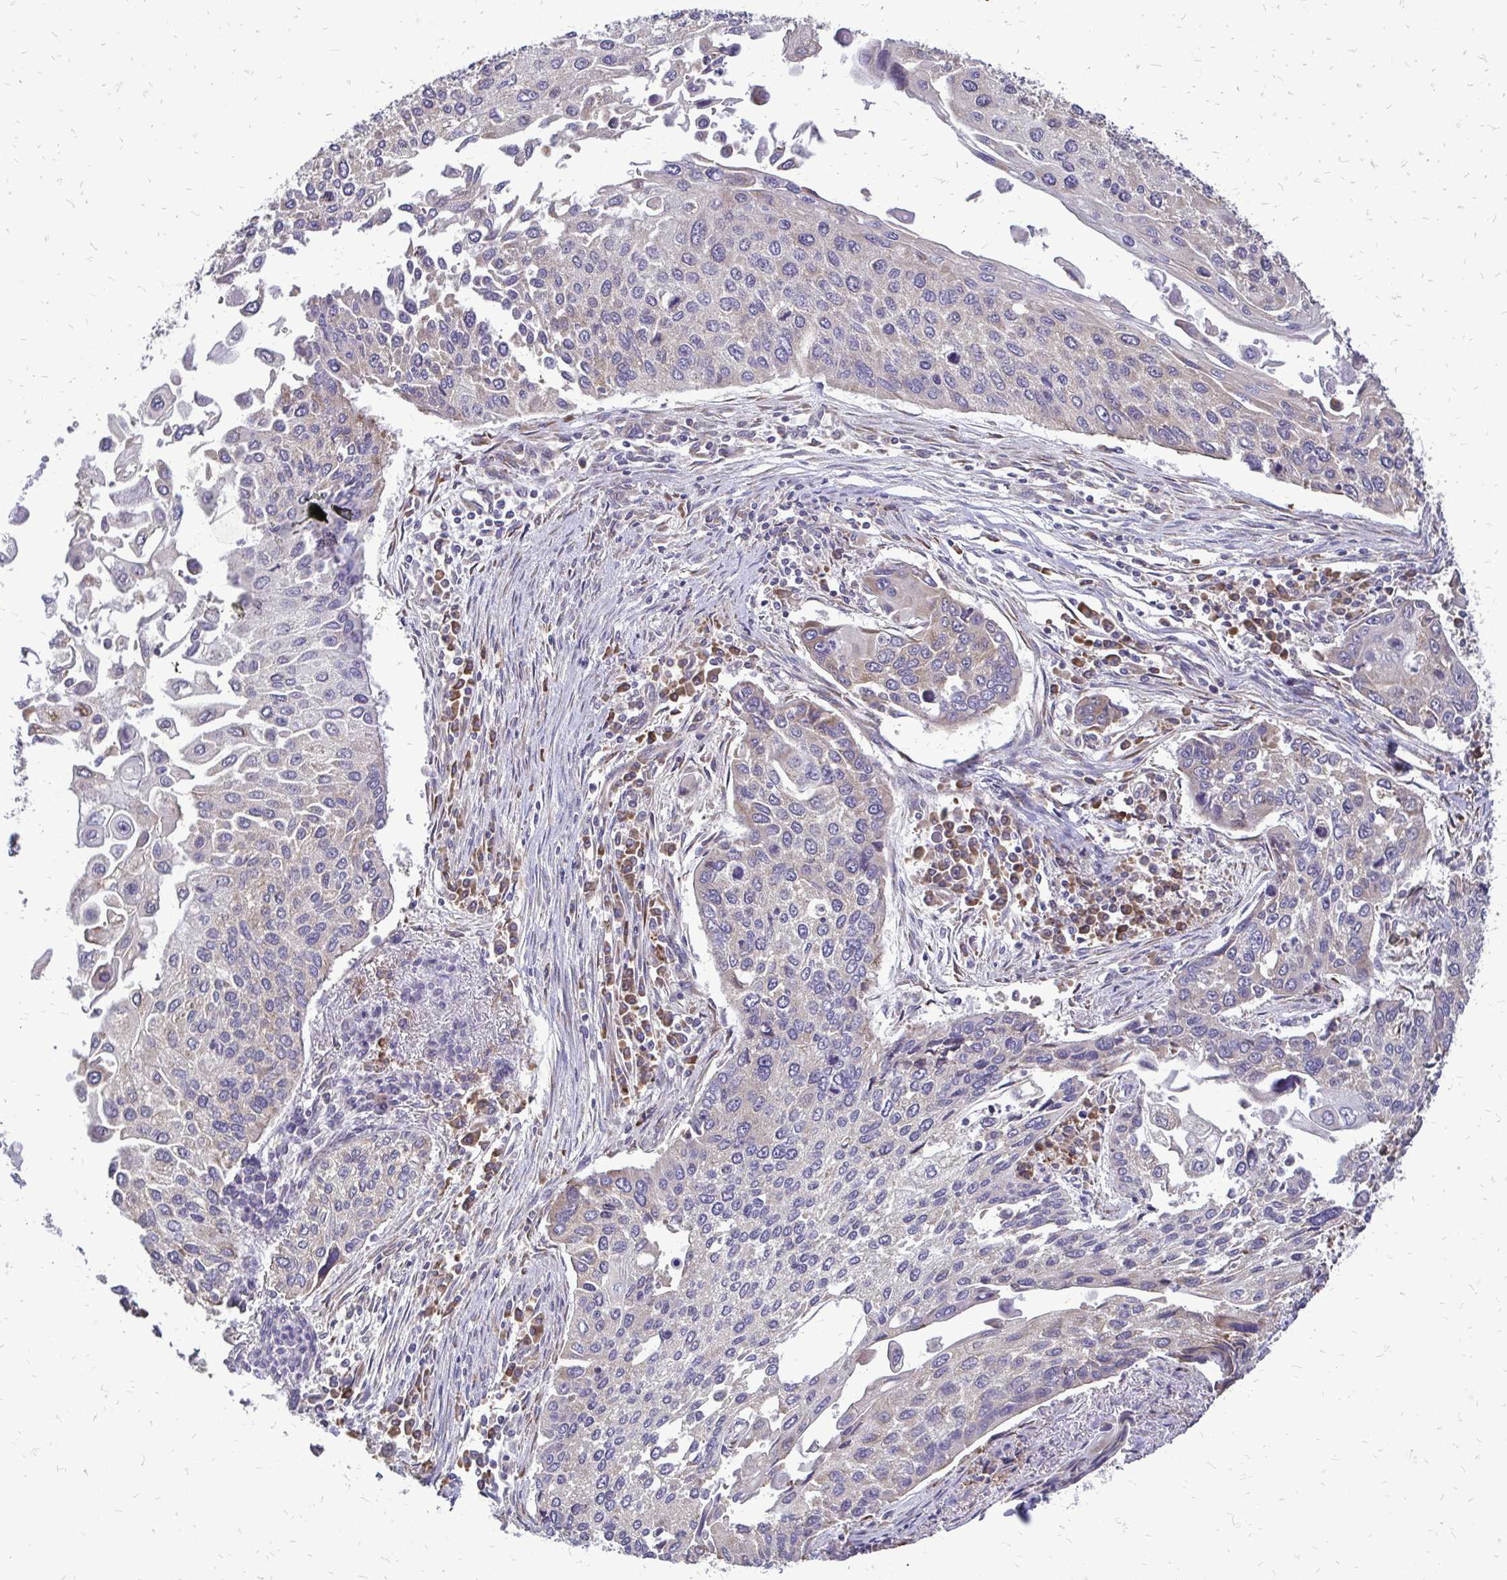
{"staining": {"intensity": "negative", "quantity": "none", "location": "none"}, "tissue": "lung cancer", "cell_type": "Tumor cells", "image_type": "cancer", "snomed": [{"axis": "morphology", "description": "Squamous cell carcinoma, NOS"}, {"axis": "morphology", "description": "Squamous cell carcinoma, metastatic, NOS"}, {"axis": "topography", "description": "Lung"}], "caption": "High magnification brightfield microscopy of lung cancer (squamous cell carcinoma) stained with DAB (brown) and counterstained with hematoxylin (blue): tumor cells show no significant positivity.", "gene": "RPS3", "patient": {"sex": "male", "age": 63}}